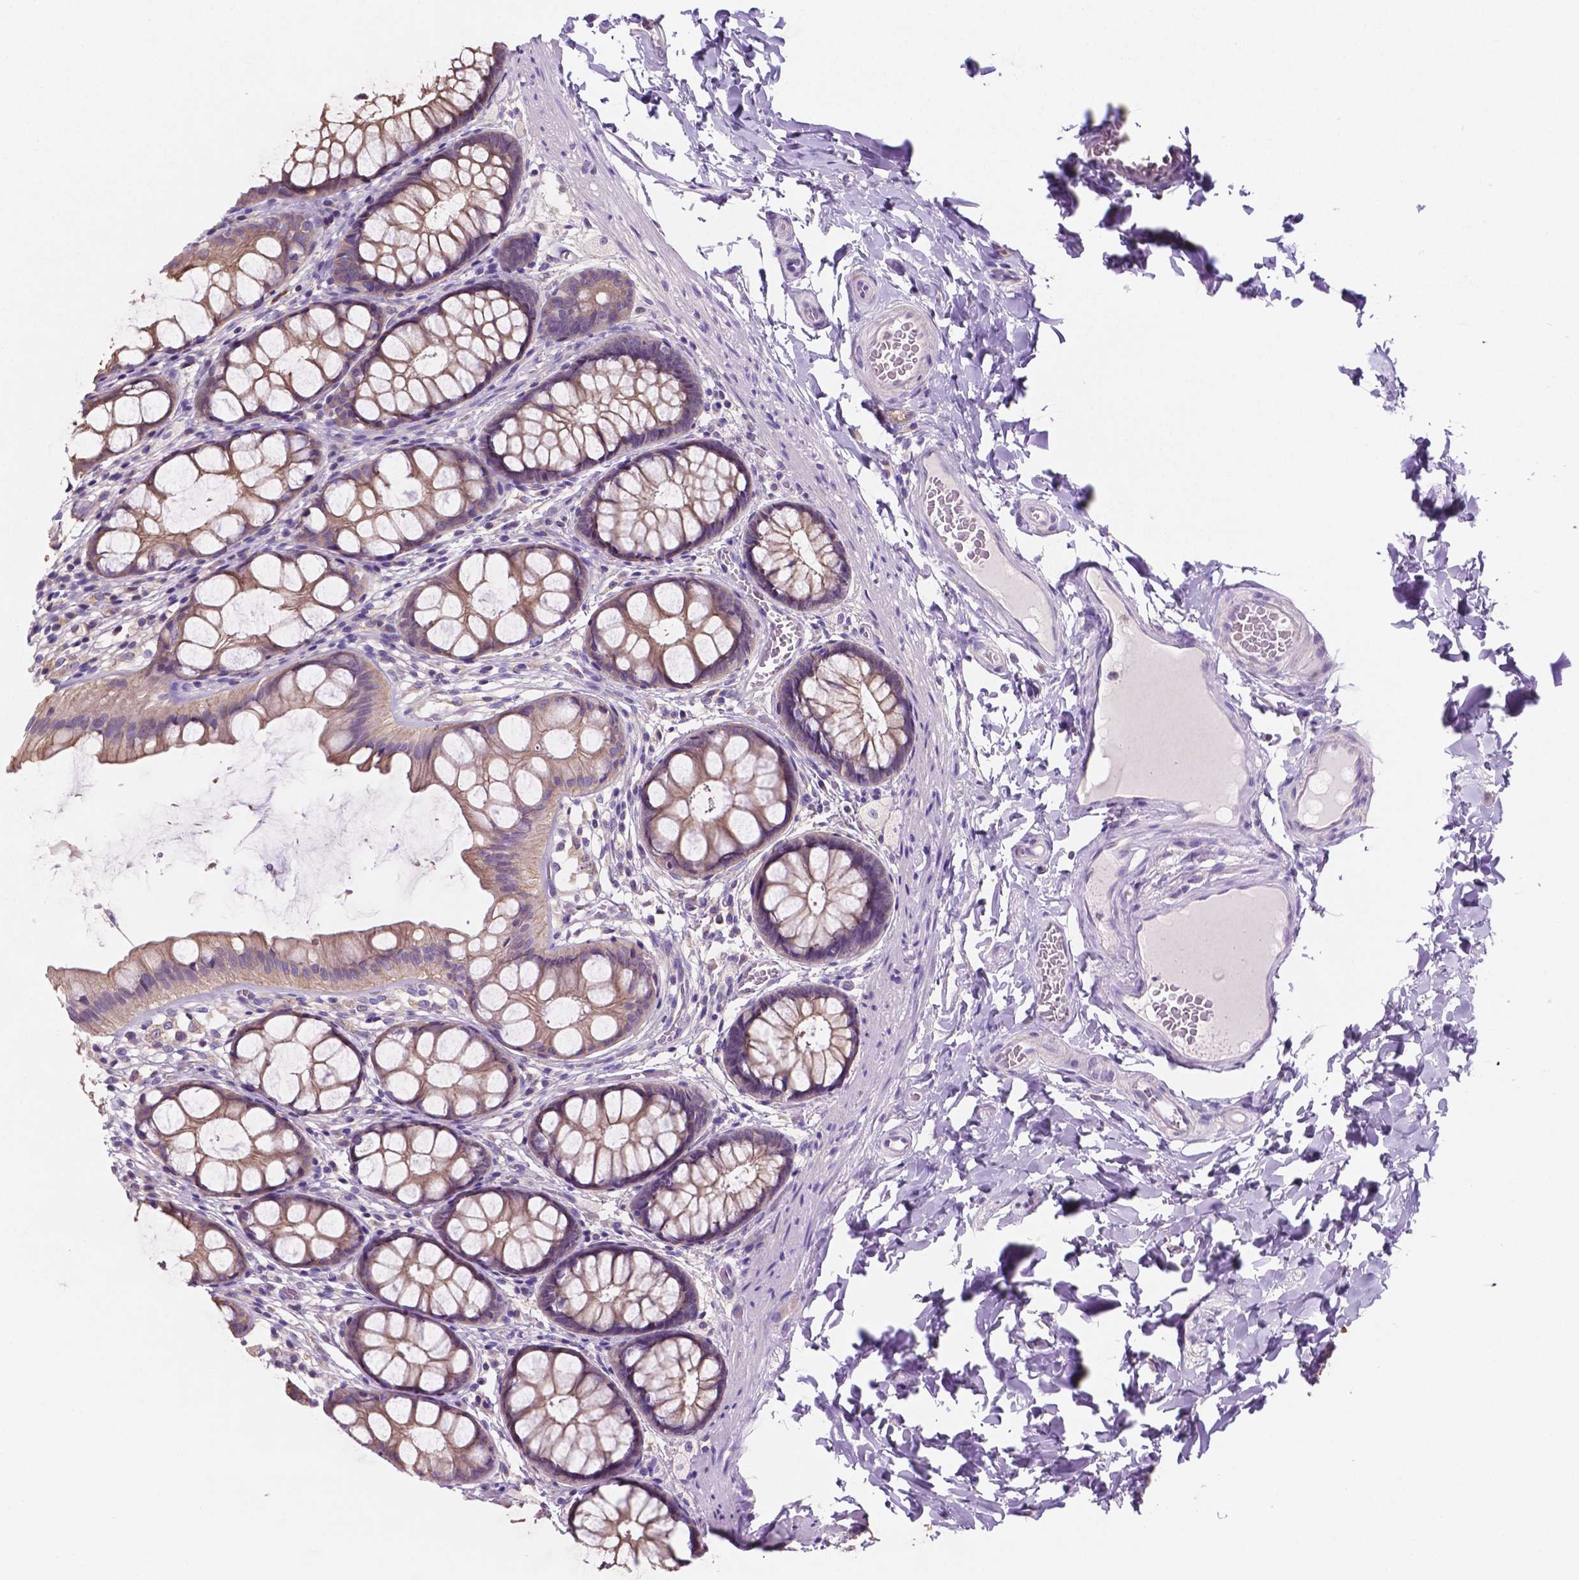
{"staining": {"intensity": "weak", "quantity": "25%-75%", "location": "cytoplasmic/membranous"}, "tissue": "colon", "cell_type": "Endothelial cells", "image_type": "normal", "snomed": [{"axis": "morphology", "description": "Normal tissue, NOS"}, {"axis": "topography", "description": "Colon"}], "caption": "Immunohistochemistry of unremarkable colon exhibits low levels of weak cytoplasmic/membranous staining in about 25%-75% of endothelial cells.", "gene": "MKRN2OS", "patient": {"sex": "male", "age": 47}}